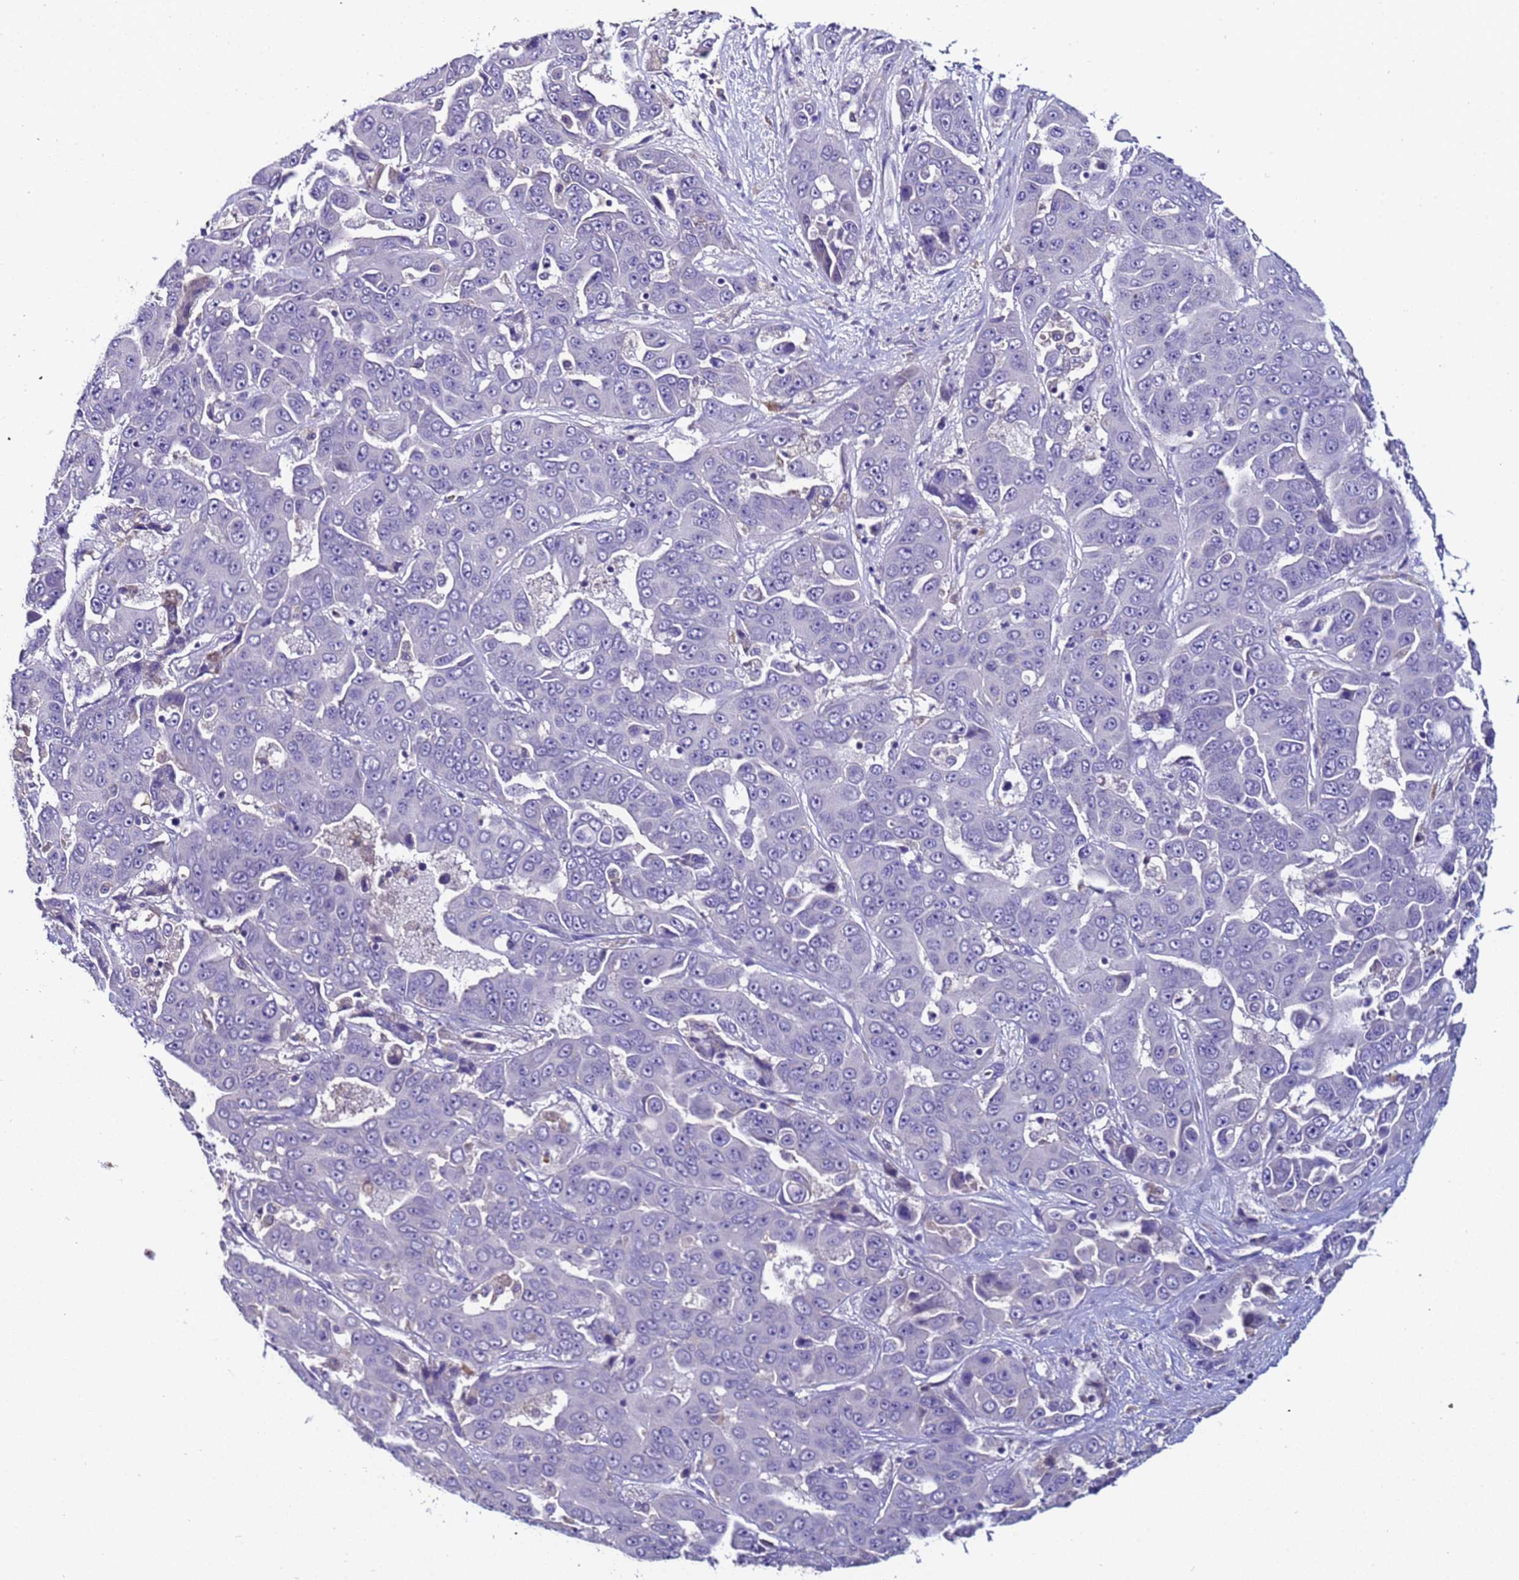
{"staining": {"intensity": "negative", "quantity": "none", "location": "none"}, "tissue": "liver cancer", "cell_type": "Tumor cells", "image_type": "cancer", "snomed": [{"axis": "morphology", "description": "Cholangiocarcinoma"}, {"axis": "topography", "description": "Liver"}], "caption": "Immunohistochemistry image of neoplastic tissue: liver cancer (cholangiocarcinoma) stained with DAB (3,3'-diaminobenzidine) exhibits no significant protein positivity in tumor cells.", "gene": "ZNF248", "patient": {"sex": "female", "age": 52}}